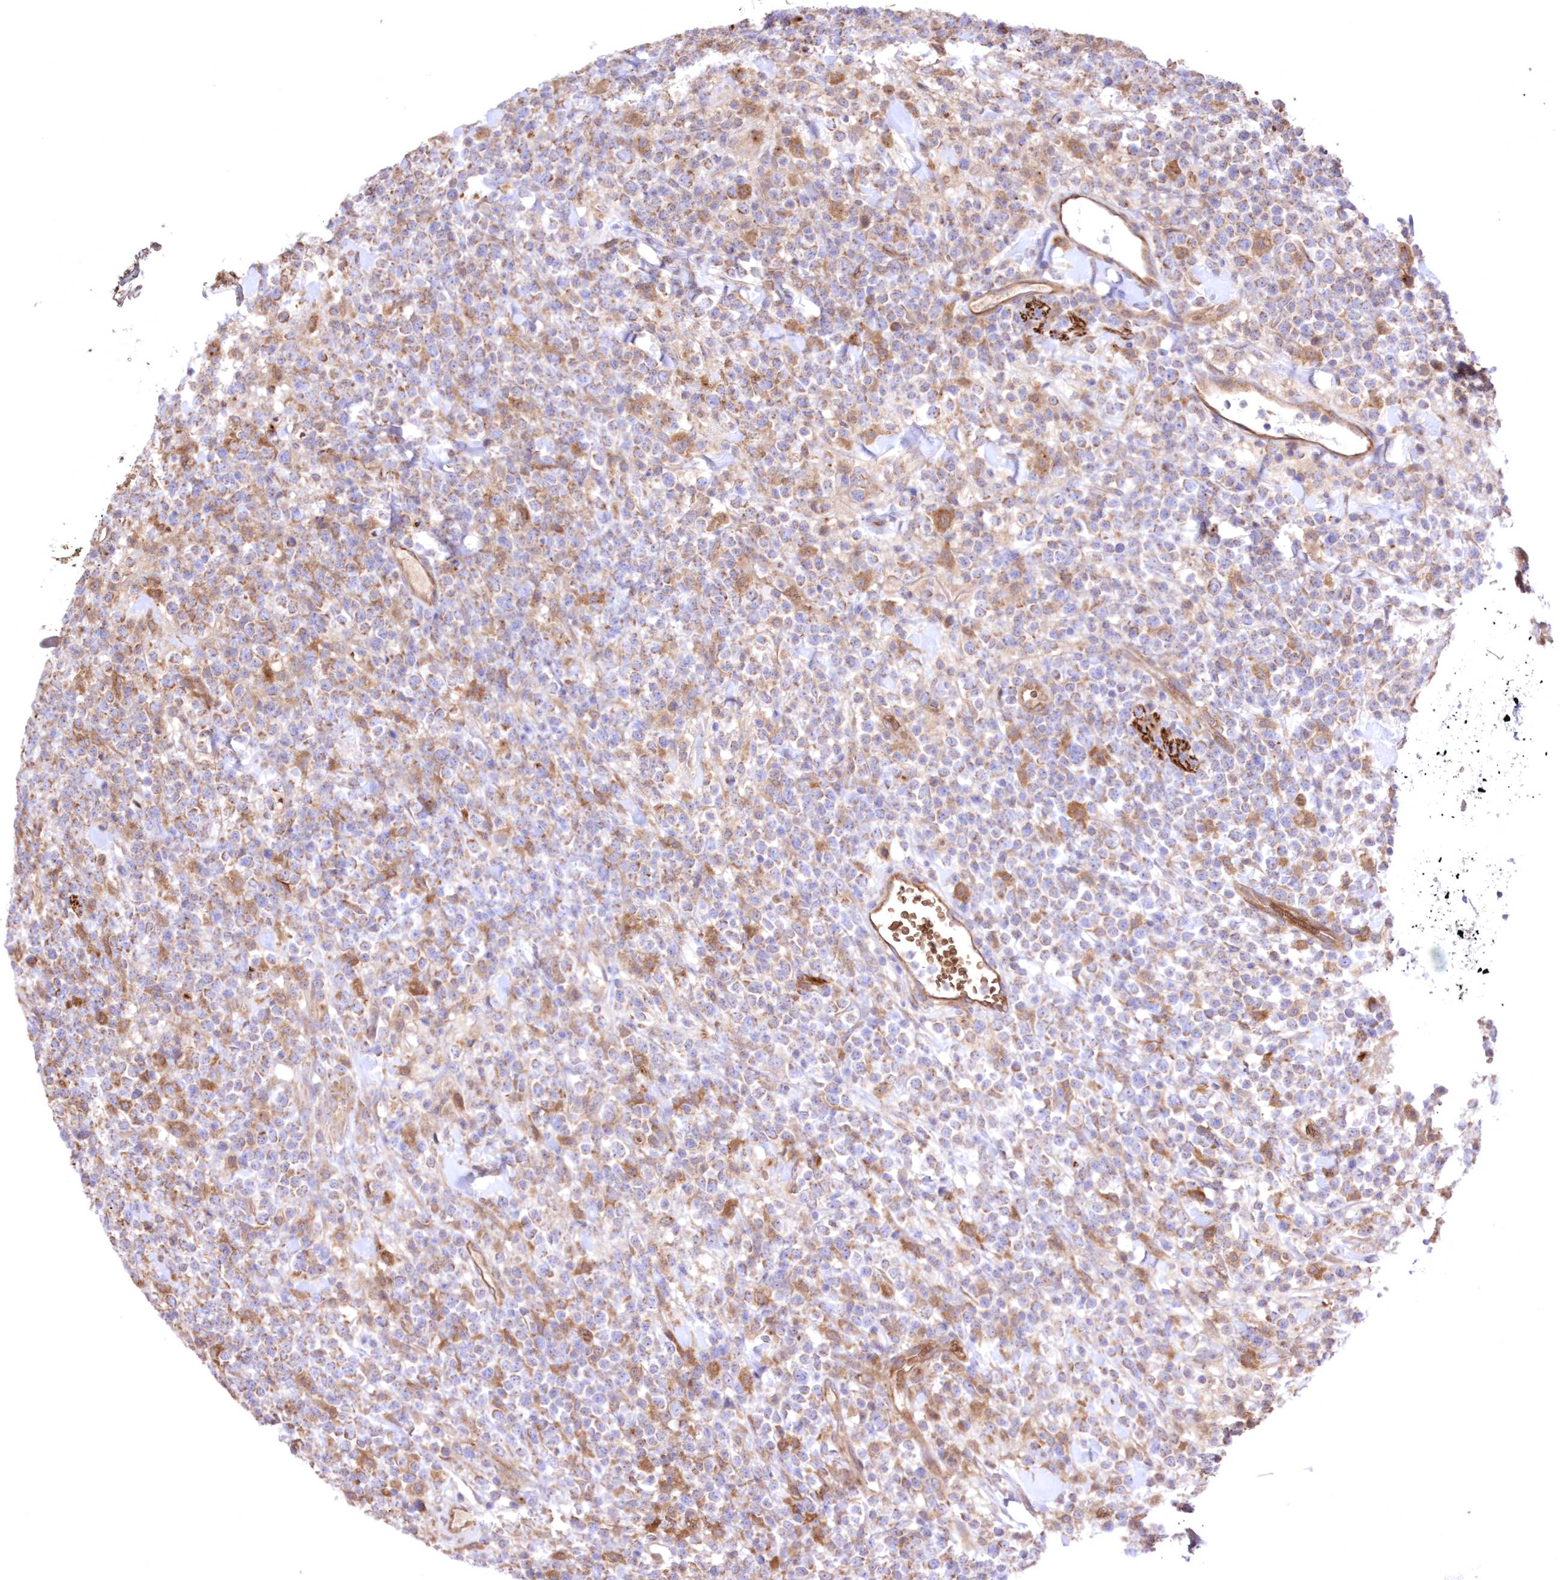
{"staining": {"intensity": "negative", "quantity": "none", "location": "none"}, "tissue": "lymphoma", "cell_type": "Tumor cells", "image_type": "cancer", "snomed": [{"axis": "morphology", "description": "Malignant lymphoma, non-Hodgkin's type, High grade"}, {"axis": "topography", "description": "Colon"}], "caption": "There is no significant staining in tumor cells of malignant lymphoma, non-Hodgkin's type (high-grade).", "gene": "FCHO2", "patient": {"sex": "female", "age": 53}}